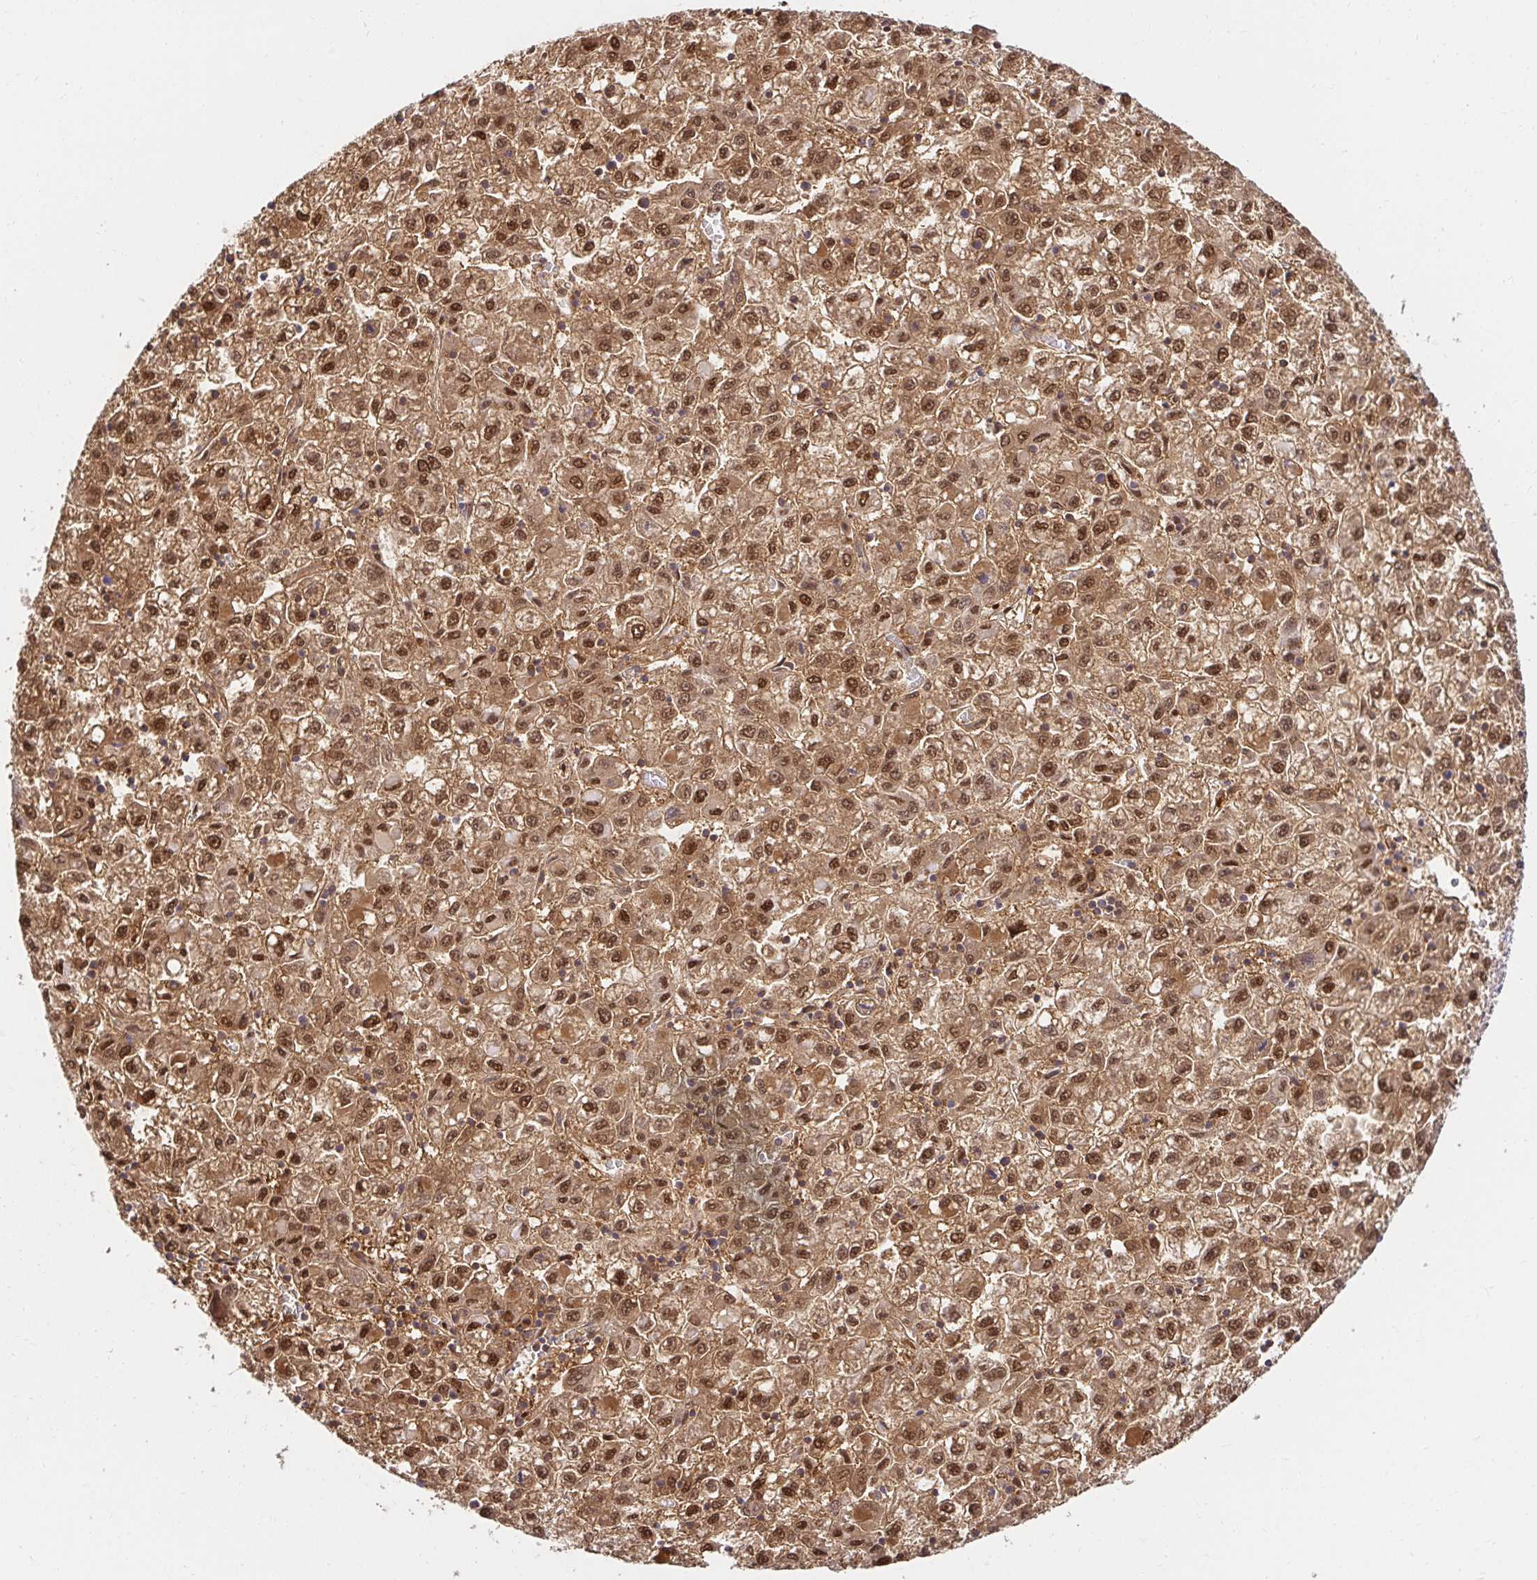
{"staining": {"intensity": "moderate", "quantity": ">75%", "location": "cytoplasmic/membranous,nuclear"}, "tissue": "liver cancer", "cell_type": "Tumor cells", "image_type": "cancer", "snomed": [{"axis": "morphology", "description": "Carcinoma, Hepatocellular, NOS"}, {"axis": "topography", "description": "Liver"}], "caption": "Human liver cancer (hepatocellular carcinoma) stained for a protein (brown) shows moderate cytoplasmic/membranous and nuclear positive staining in approximately >75% of tumor cells.", "gene": "PSMA4", "patient": {"sex": "male", "age": 40}}